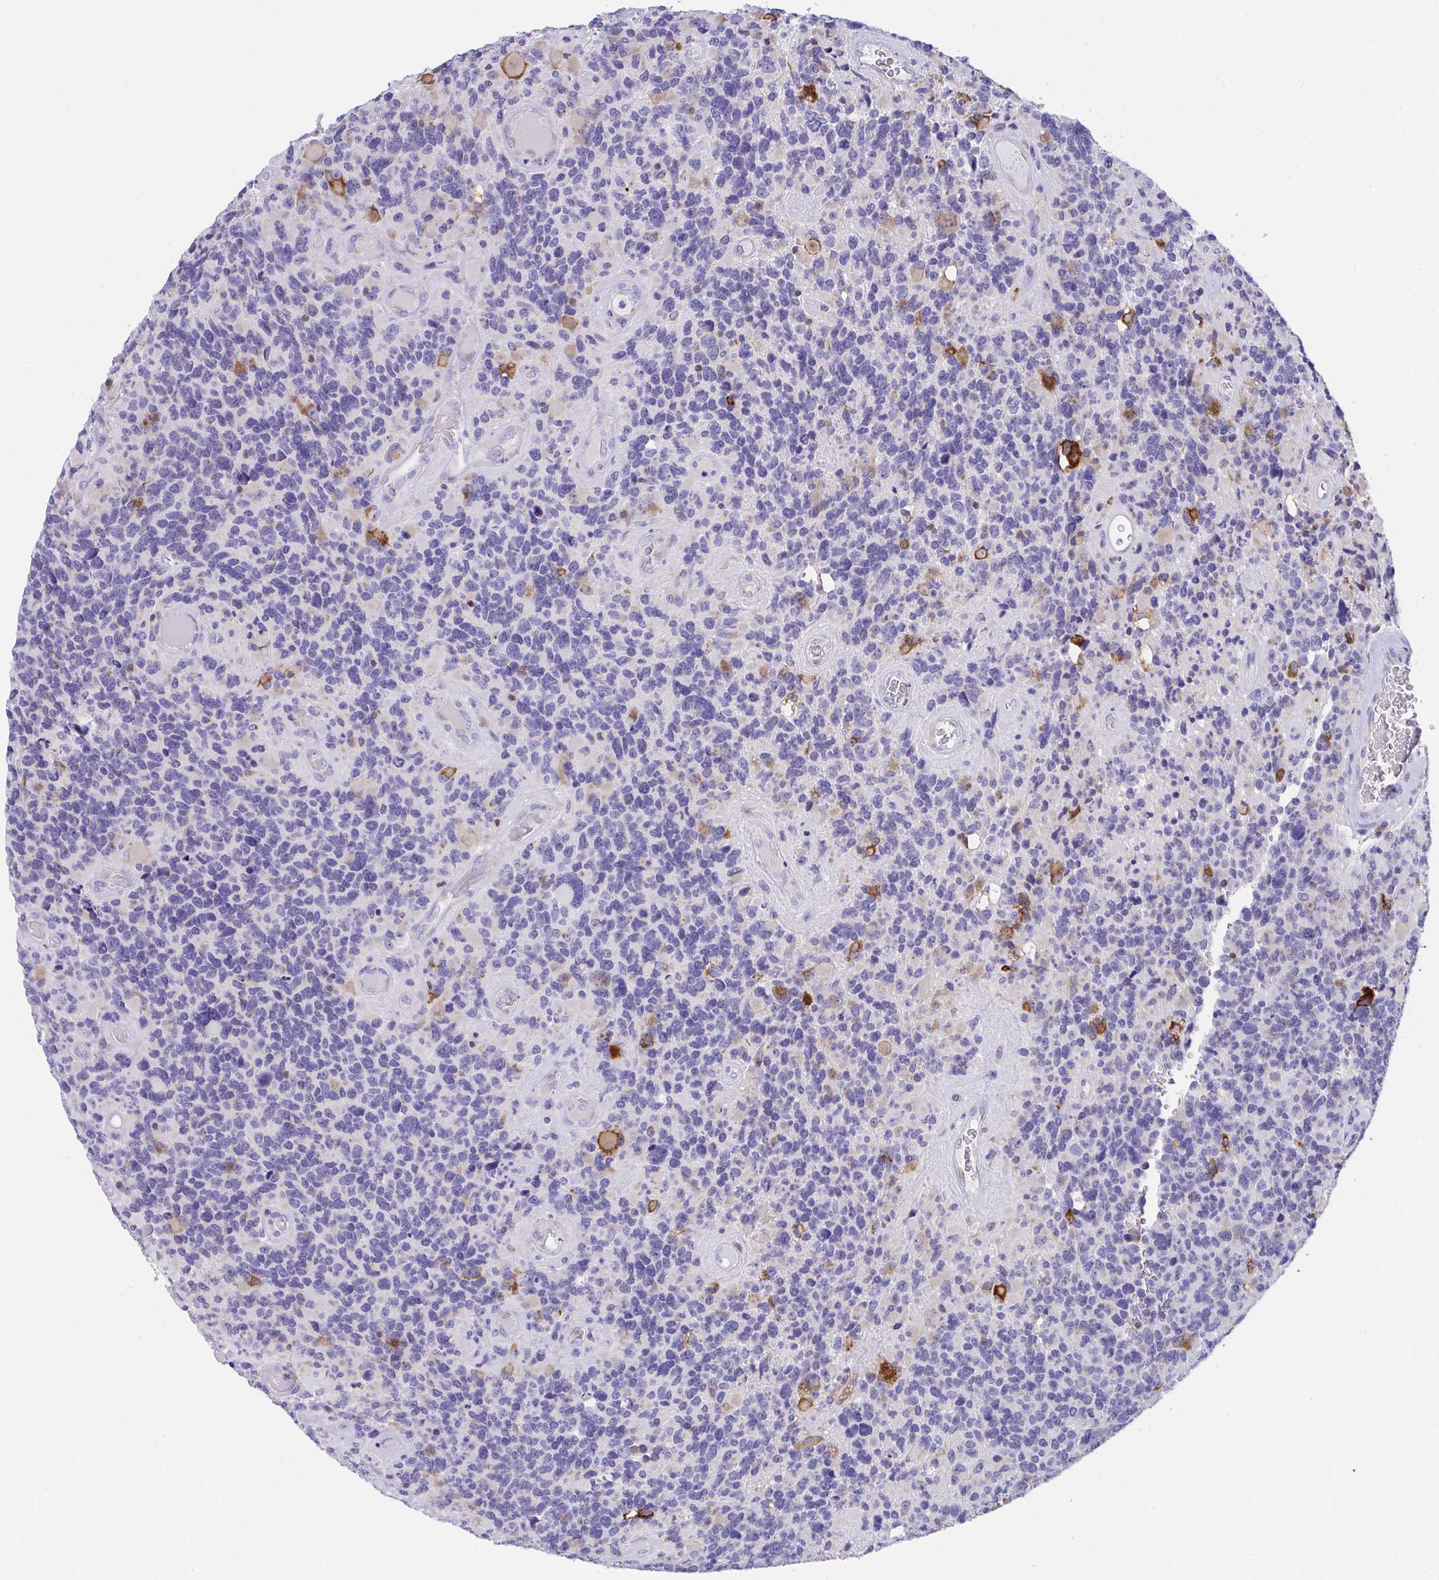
{"staining": {"intensity": "weak", "quantity": "<25%", "location": "cytoplasmic/membranous"}, "tissue": "glioma", "cell_type": "Tumor cells", "image_type": "cancer", "snomed": [{"axis": "morphology", "description": "Glioma, malignant, High grade"}, {"axis": "topography", "description": "Brain"}], "caption": "Immunohistochemistry image of malignant glioma (high-grade) stained for a protein (brown), which displays no expression in tumor cells.", "gene": "MIA3", "patient": {"sex": "female", "age": 40}}